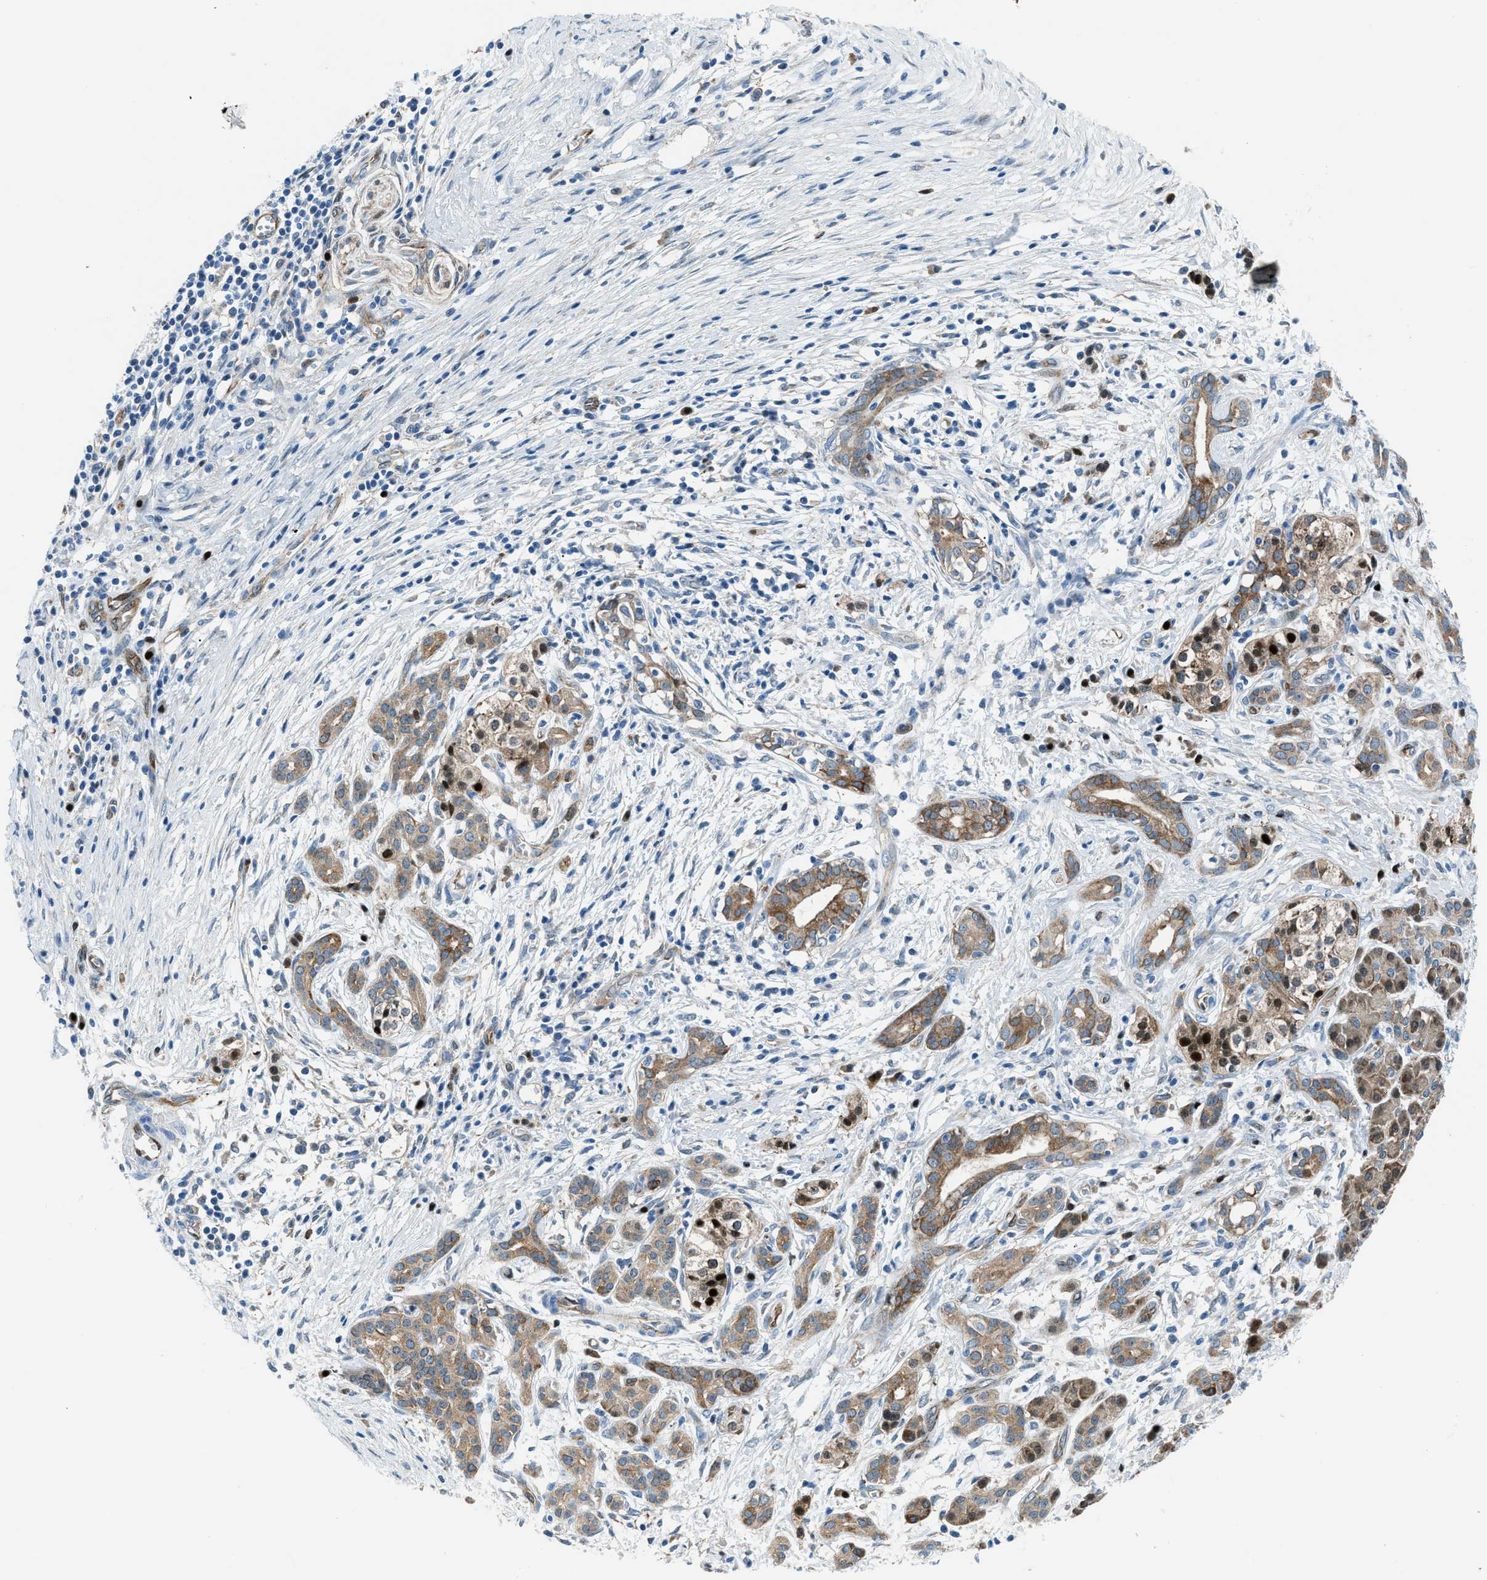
{"staining": {"intensity": "strong", "quantity": "<25%", "location": "cytoplasmic/membranous,nuclear"}, "tissue": "pancreatic cancer", "cell_type": "Tumor cells", "image_type": "cancer", "snomed": [{"axis": "morphology", "description": "Adenocarcinoma, NOS"}, {"axis": "topography", "description": "Pancreas"}], "caption": "IHC of human pancreatic cancer (adenocarcinoma) reveals medium levels of strong cytoplasmic/membranous and nuclear positivity in approximately <25% of tumor cells.", "gene": "YWHAE", "patient": {"sex": "female", "age": 70}}